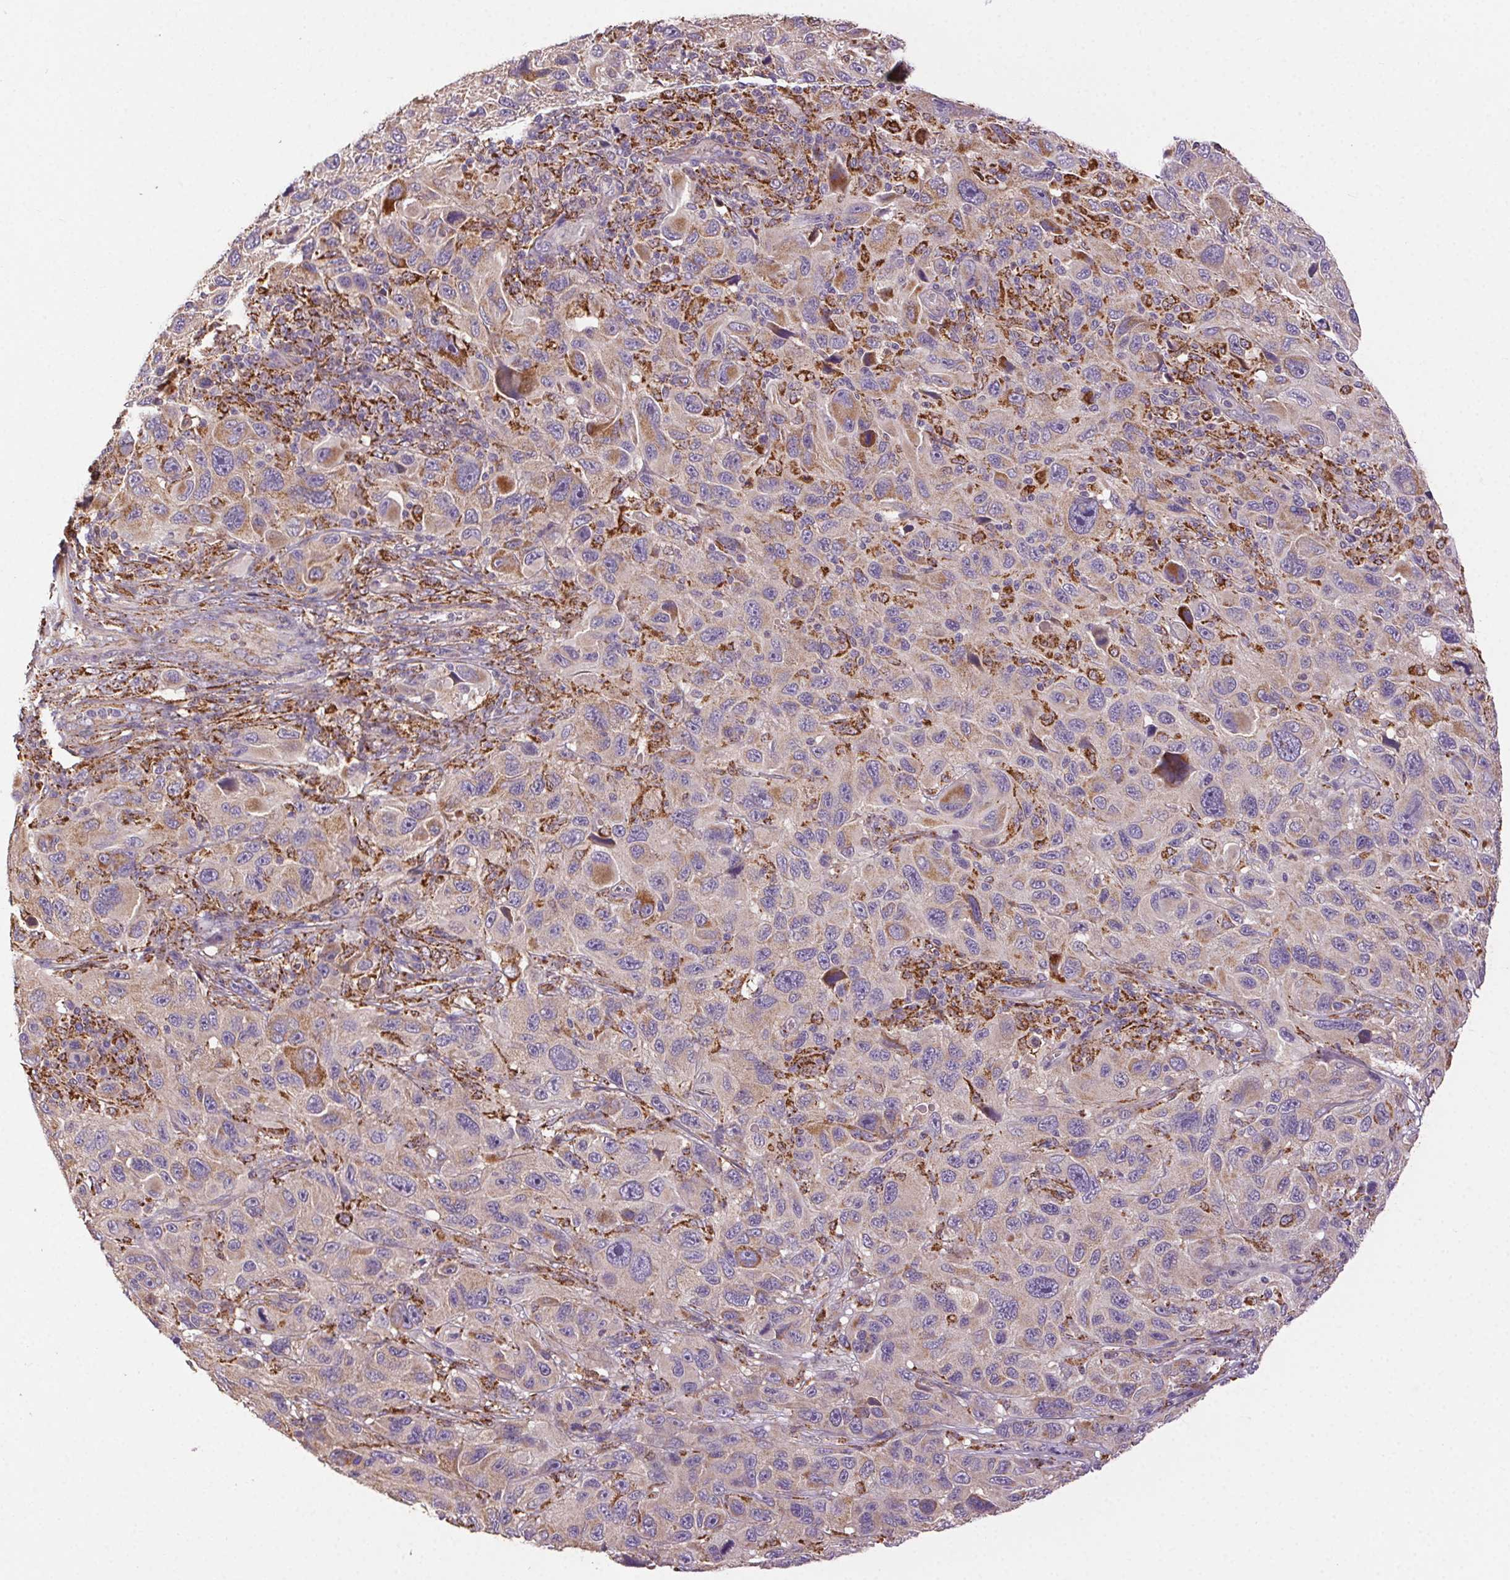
{"staining": {"intensity": "negative", "quantity": "none", "location": "none"}, "tissue": "melanoma", "cell_type": "Tumor cells", "image_type": "cancer", "snomed": [{"axis": "morphology", "description": "Malignant melanoma, NOS"}, {"axis": "topography", "description": "Skin"}], "caption": "This is a micrograph of immunohistochemistry staining of melanoma, which shows no staining in tumor cells. (Brightfield microscopy of DAB (3,3'-diaminobenzidine) immunohistochemistry at high magnification).", "gene": "FNBP1L", "patient": {"sex": "male", "age": 53}}